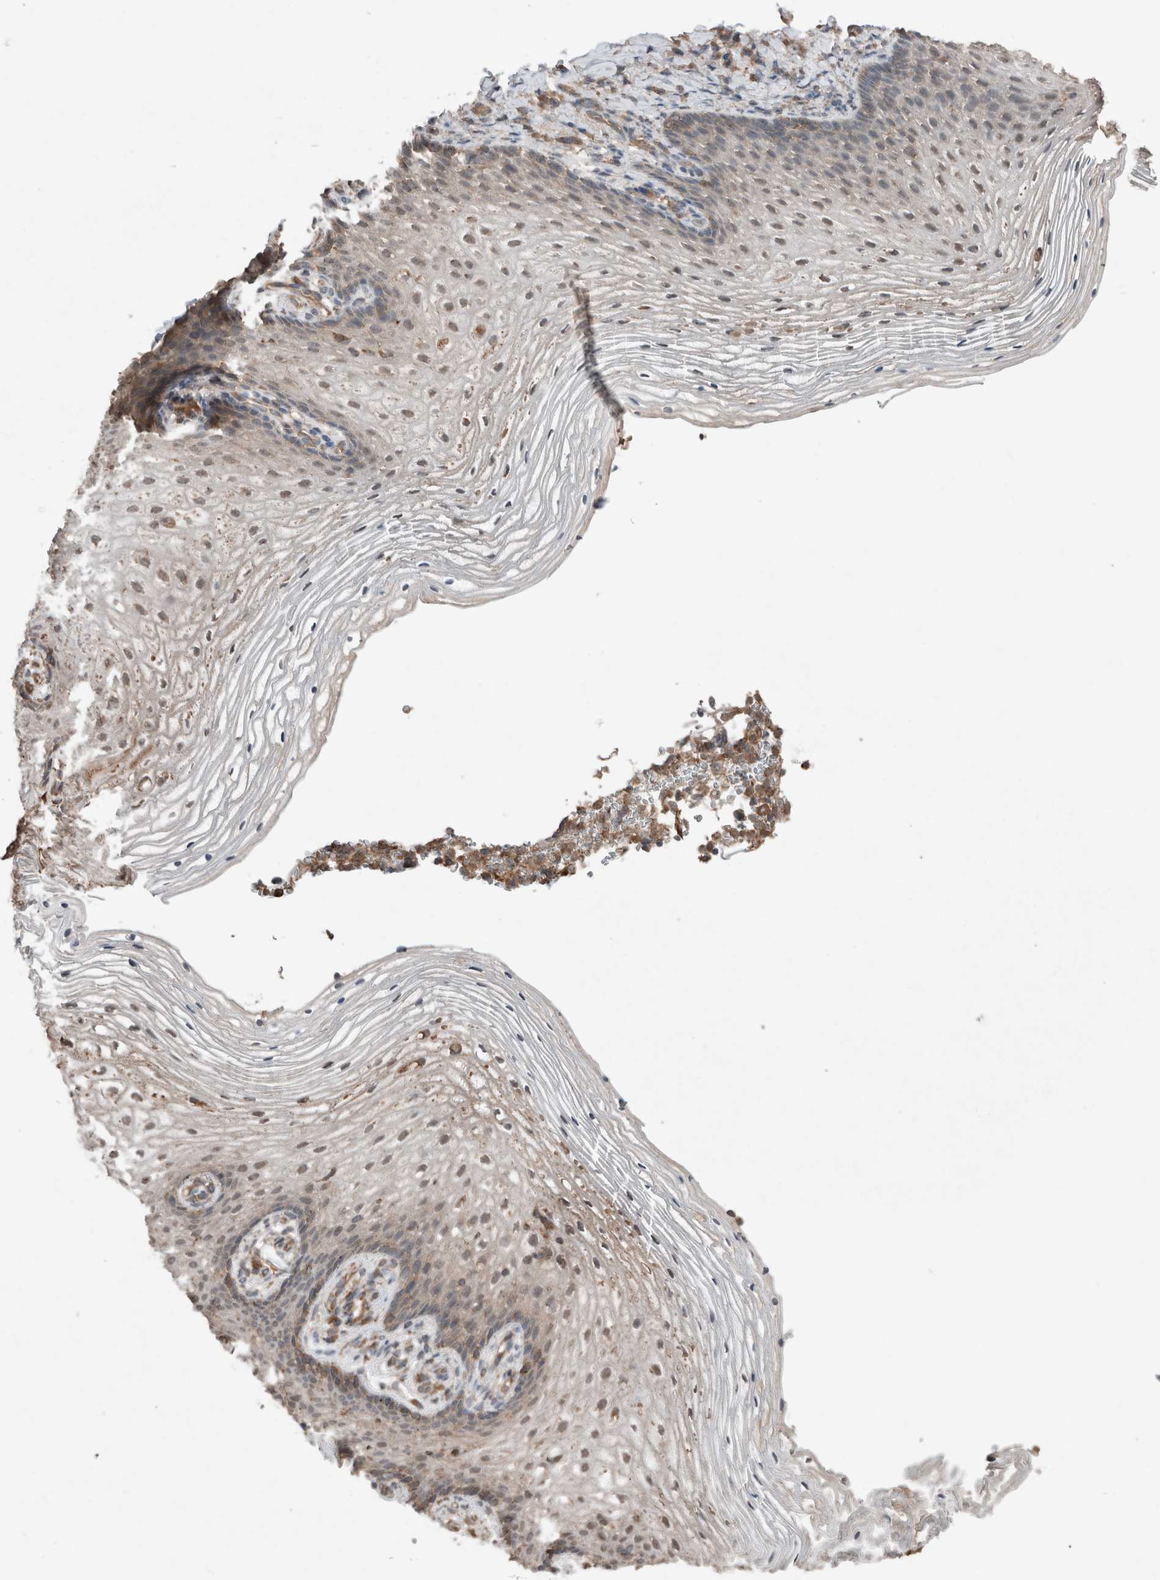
{"staining": {"intensity": "weak", "quantity": "<25%", "location": "cytoplasmic/membranous"}, "tissue": "vagina", "cell_type": "Squamous epithelial cells", "image_type": "normal", "snomed": [{"axis": "morphology", "description": "Normal tissue, NOS"}, {"axis": "topography", "description": "Vagina"}], "caption": "Immunohistochemistry (IHC) image of benign vagina stained for a protein (brown), which exhibits no positivity in squamous epithelial cells.", "gene": "KLK14", "patient": {"sex": "female", "age": 60}}